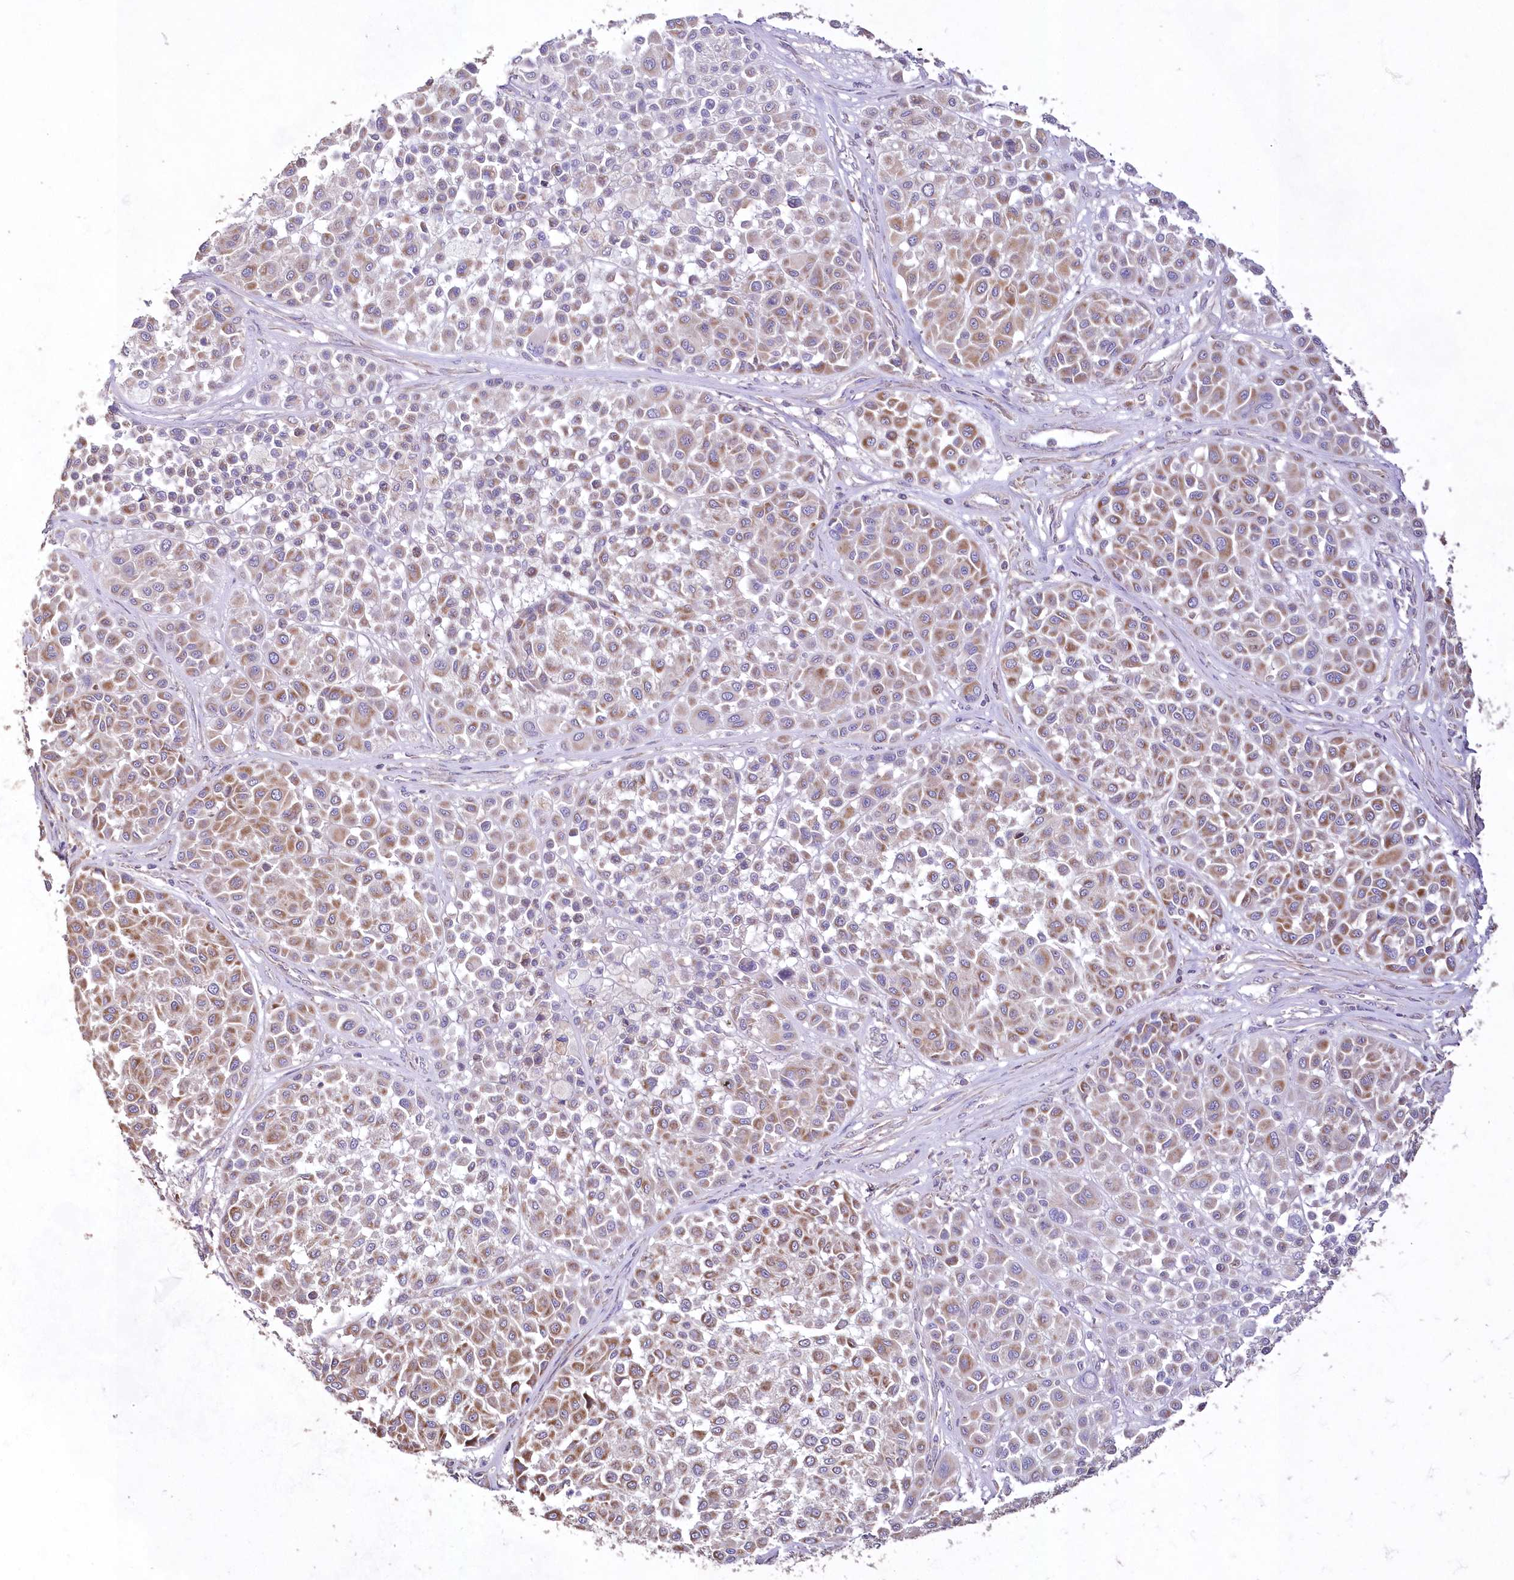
{"staining": {"intensity": "moderate", "quantity": "25%-75%", "location": "cytoplasmic/membranous"}, "tissue": "melanoma", "cell_type": "Tumor cells", "image_type": "cancer", "snomed": [{"axis": "morphology", "description": "Malignant melanoma, Metastatic site"}, {"axis": "topography", "description": "Soft tissue"}], "caption": "A medium amount of moderate cytoplasmic/membranous staining is appreciated in approximately 25%-75% of tumor cells in malignant melanoma (metastatic site) tissue.", "gene": "HADHB", "patient": {"sex": "male", "age": 41}}